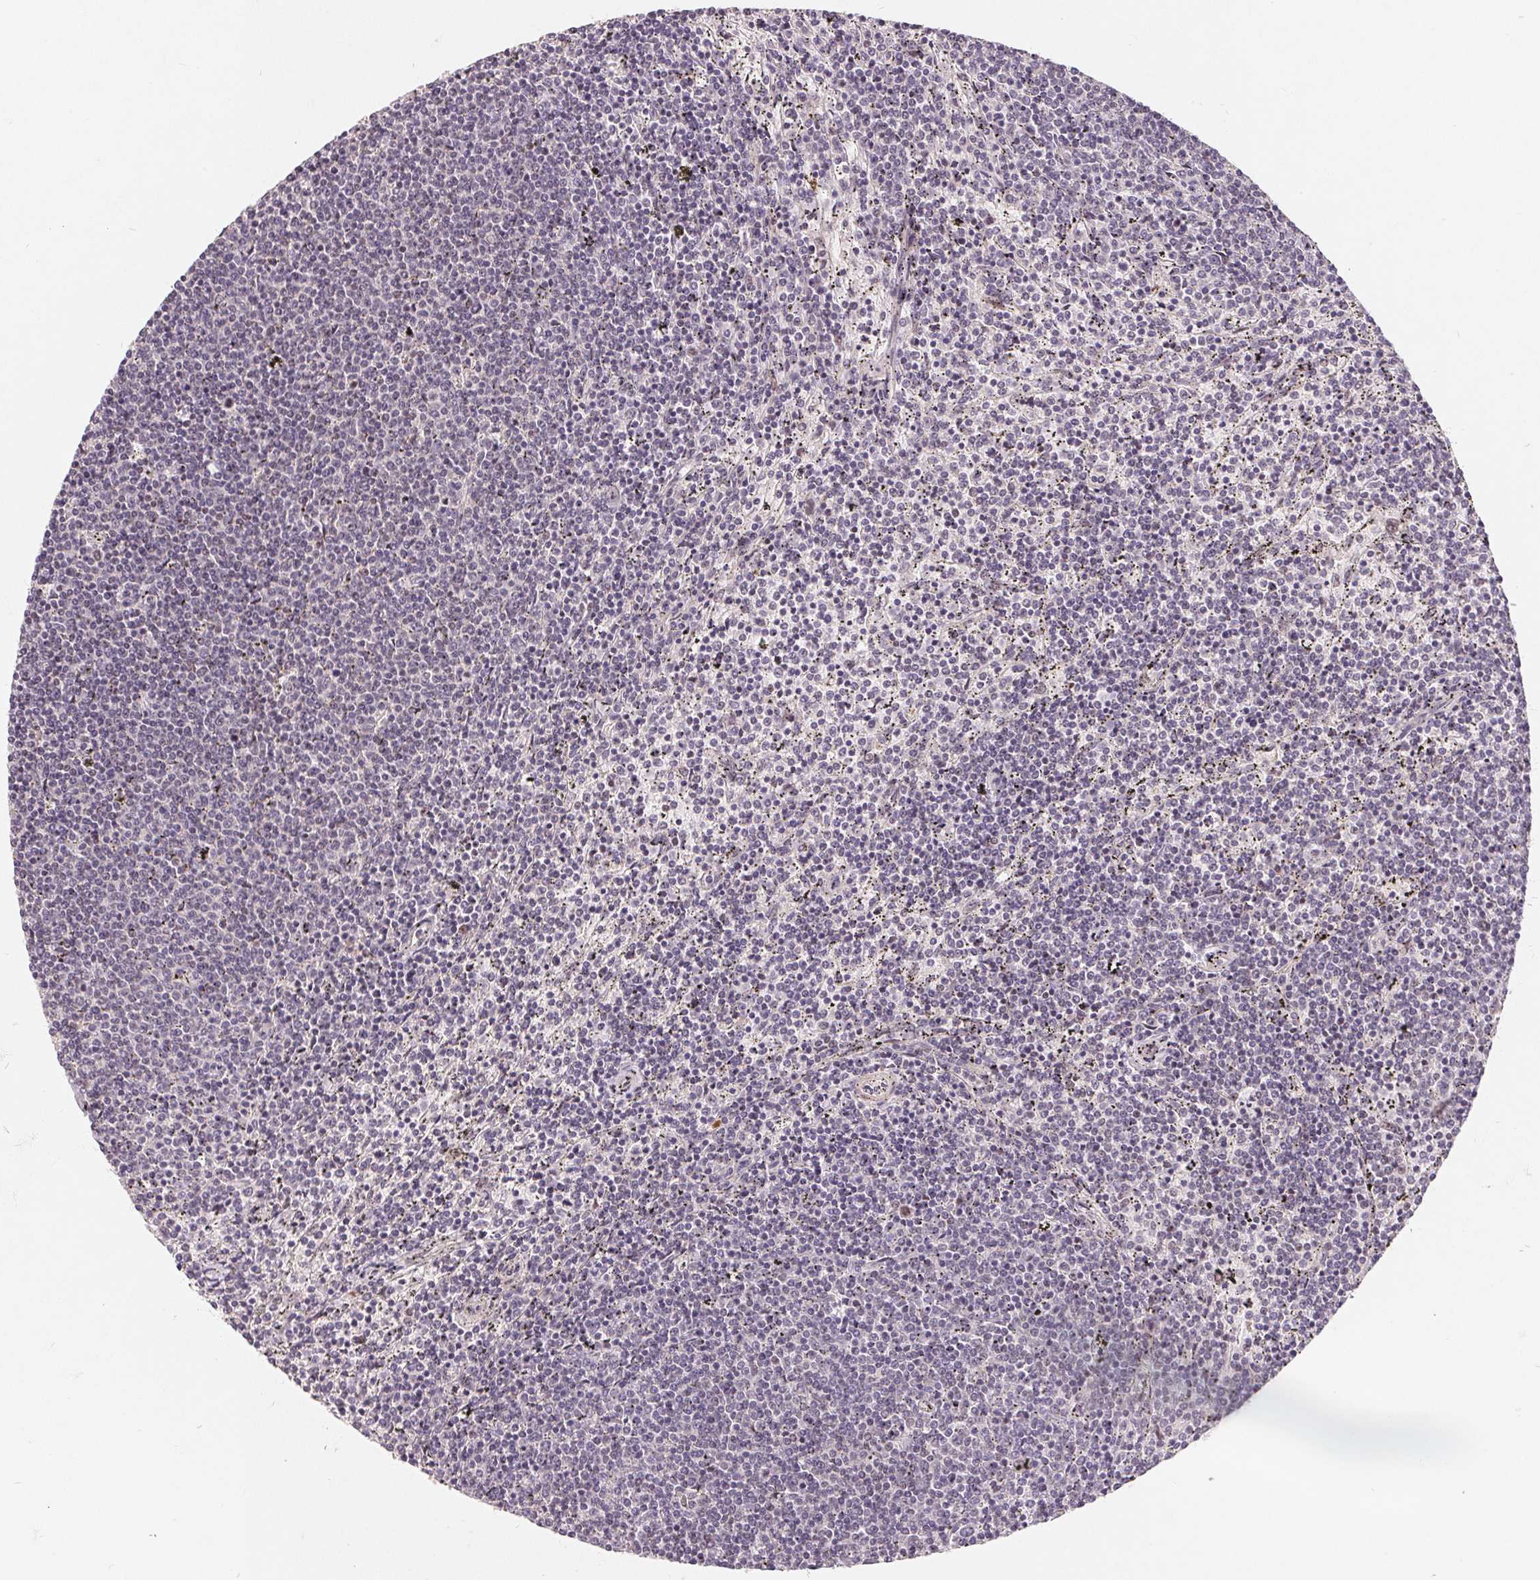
{"staining": {"intensity": "negative", "quantity": "none", "location": "none"}, "tissue": "lymphoma", "cell_type": "Tumor cells", "image_type": "cancer", "snomed": [{"axis": "morphology", "description": "Malignant lymphoma, non-Hodgkin's type, Low grade"}, {"axis": "topography", "description": "Spleen"}], "caption": "This is an IHC image of human low-grade malignant lymphoma, non-Hodgkin's type. There is no positivity in tumor cells.", "gene": "NRG2", "patient": {"sex": "female", "age": 50}}